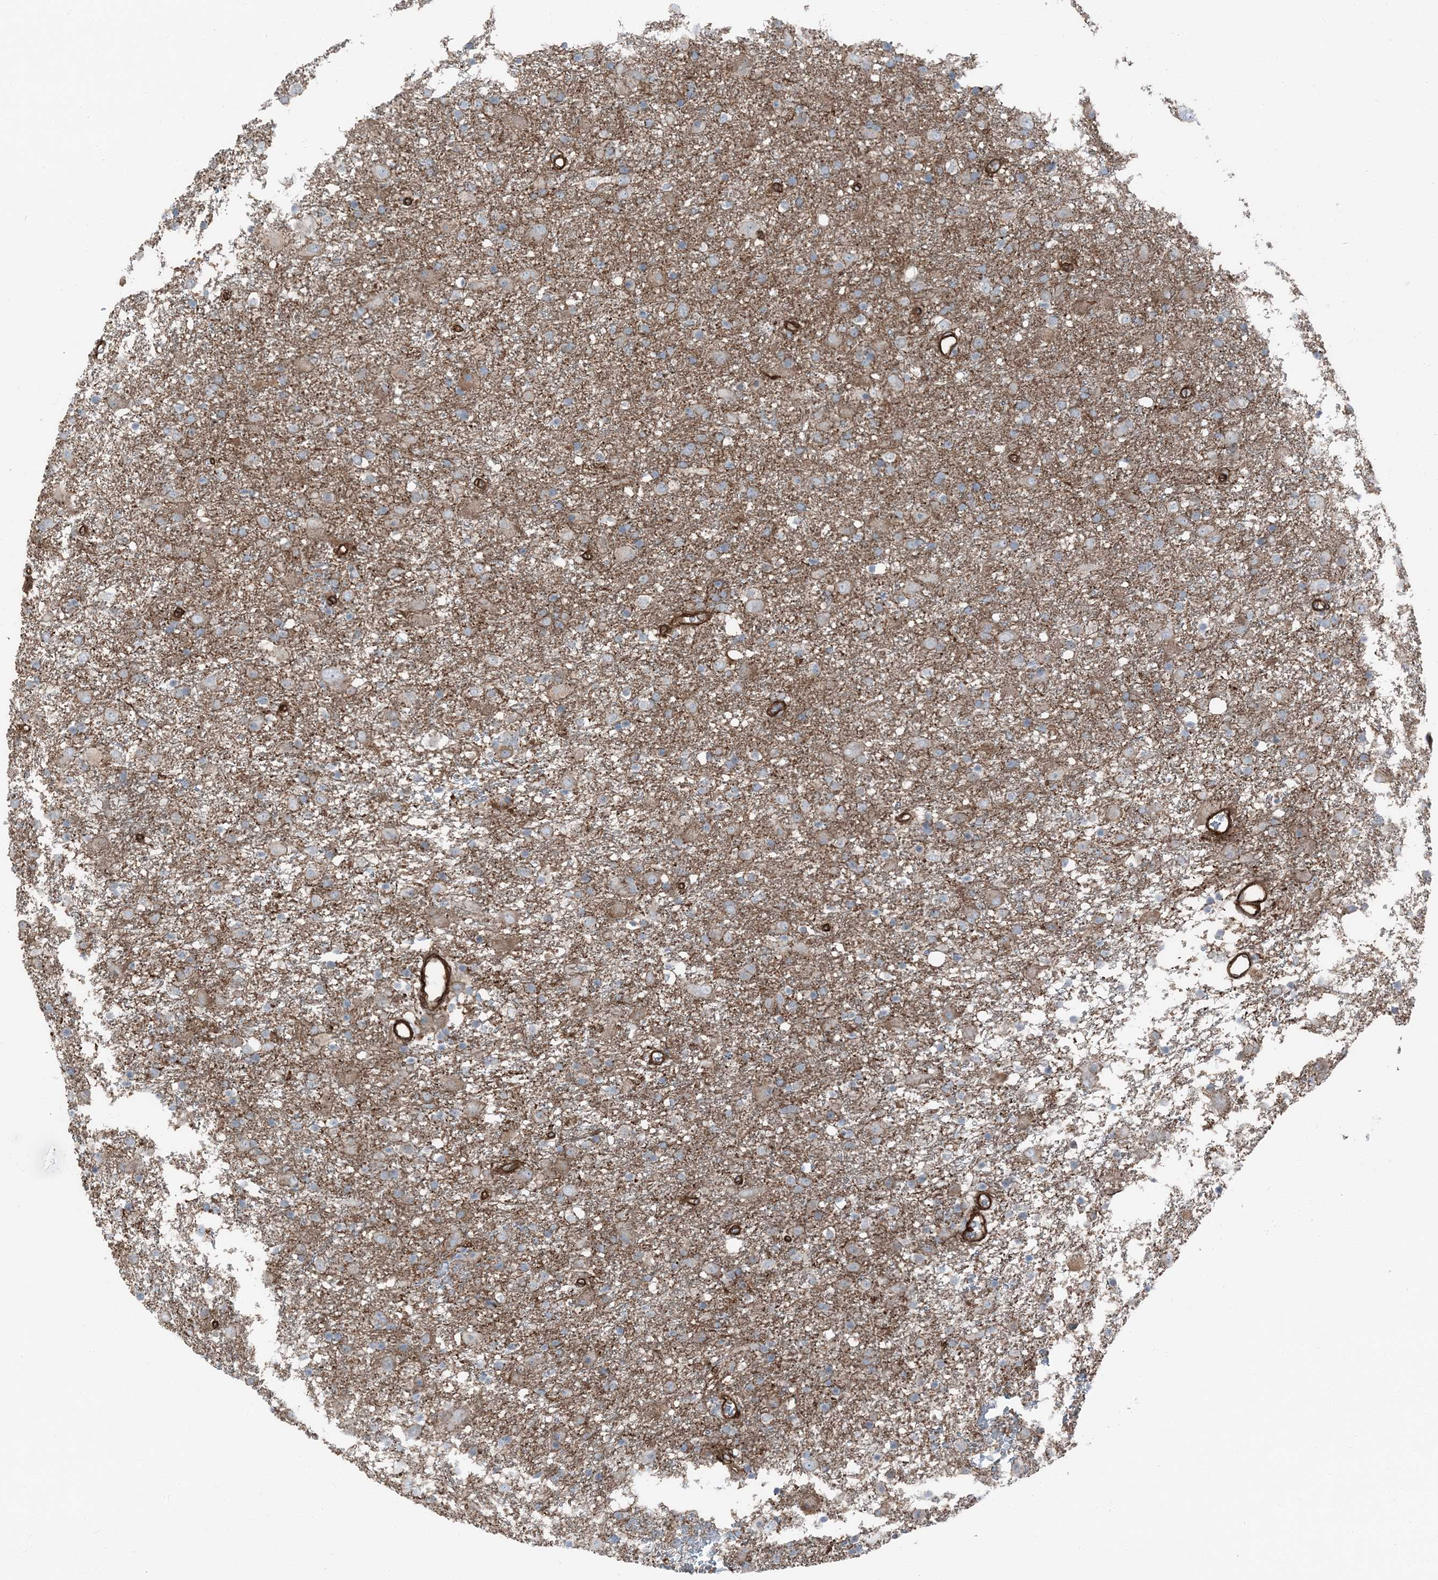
{"staining": {"intensity": "weak", "quantity": "<25%", "location": "cytoplasmic/membranous"}, "tissue": "glioma", "cell_type": "Tumor cells", "image_type": "cancer", "snomed": [{"axis": "morphology", "description": "Glioma, malignant, Low grade"}, {"axis": "topography", "description": "Brain"}], "caption": "Immunohistochemistry micrograph of human glioma stained for a protein (brown), which demonstrates no positivity in tumor cells.", "gene": "ZFP90", "patient": {"sex": "male", "age": 65}}